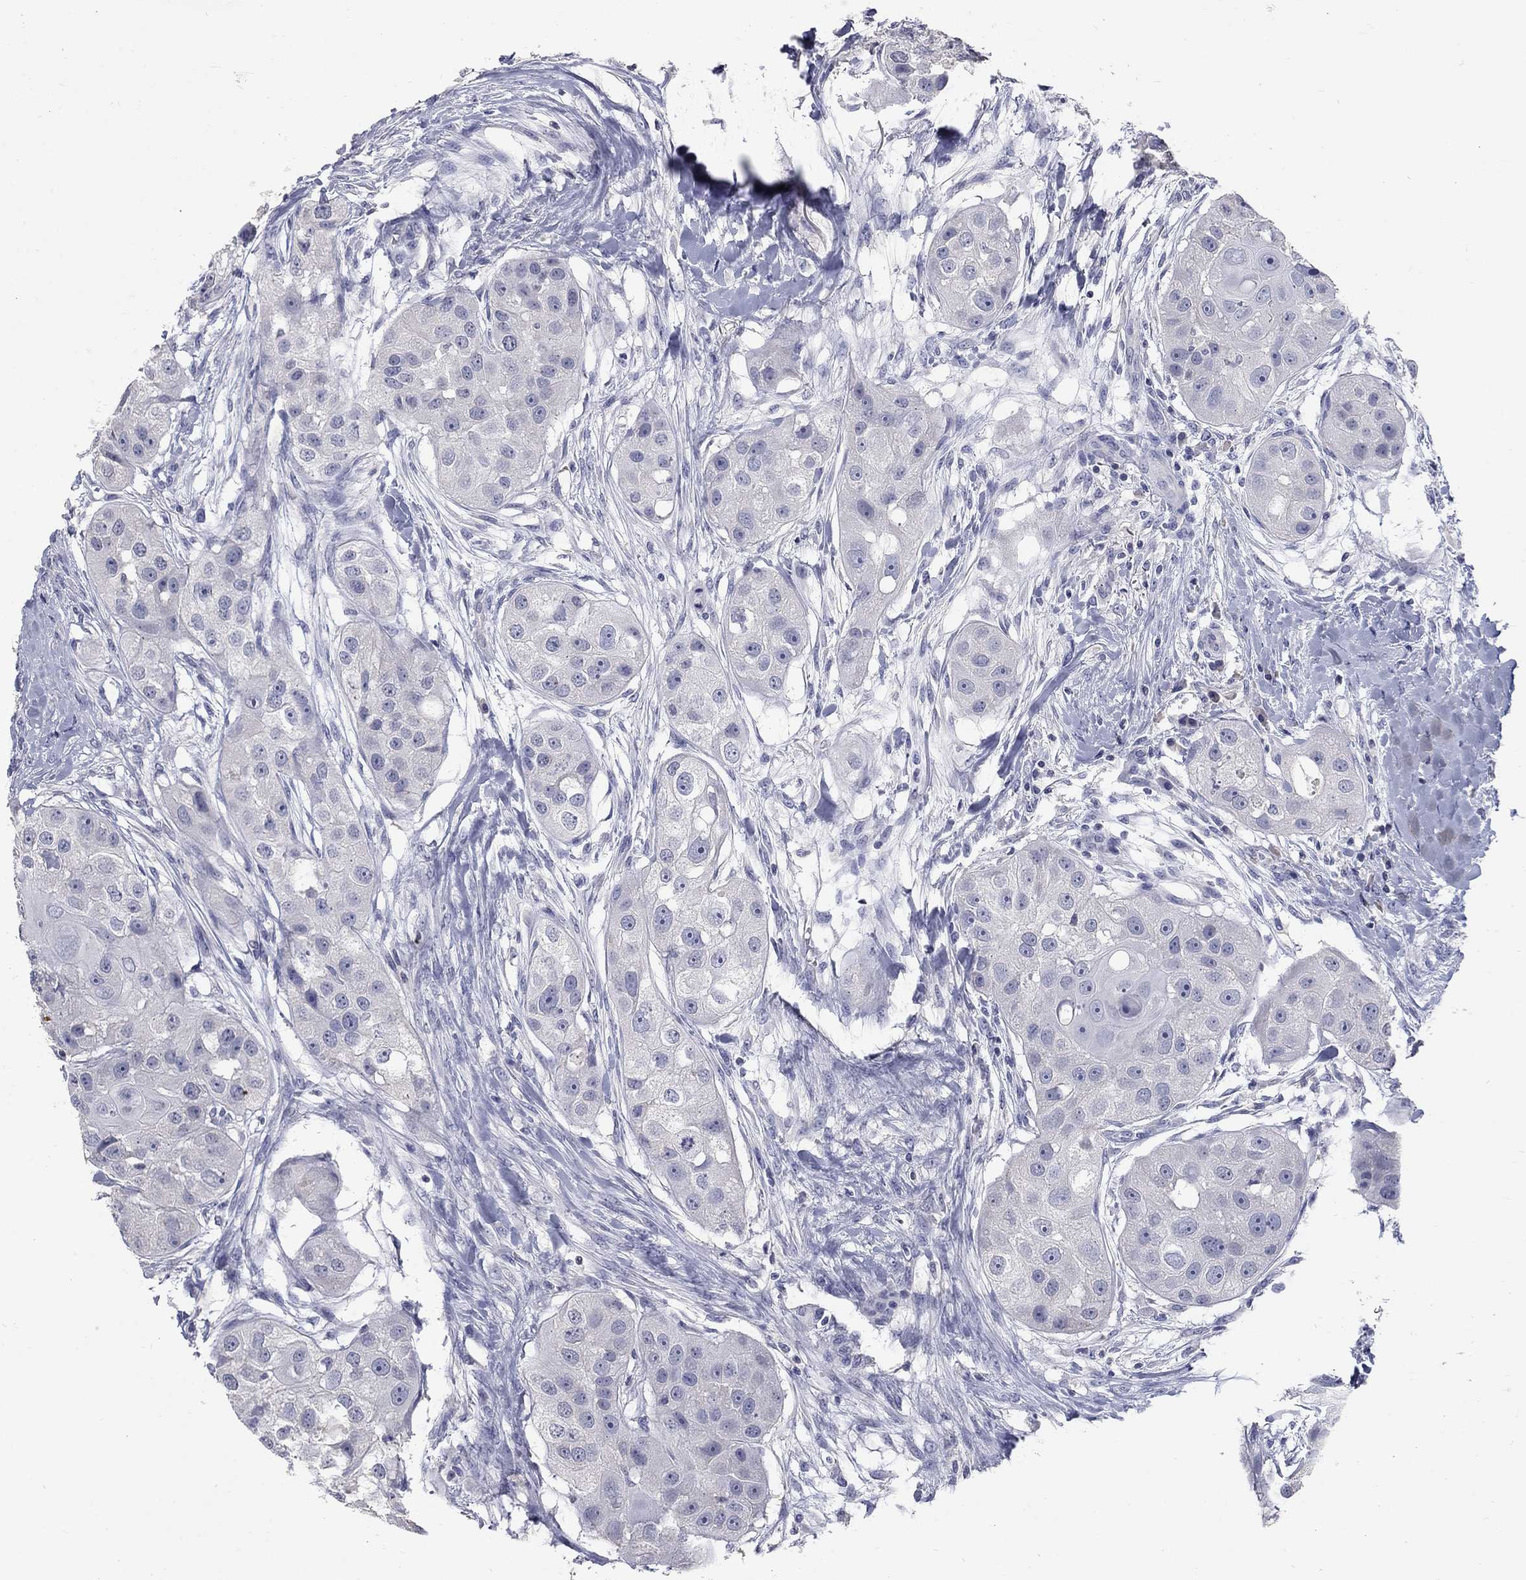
{"staining": {"intensity": "negative", "quantity": "none", "location": "none"}, "tissue": "head and neck cancer", "cell_type": "Tumor cells", "image_type": "cancer", "snomed": [{"axis": "morphology", "description": "Normal tissue, NOS"}, {"axis": "morphology", "description": "Squamous cell carcinoma, NOS"}, {"axis": "topography", "description": "Skeletal muscle"}, {"axis": "topography", "description": "Head-Neck"}], "caption": "Immunohistochemistry micrograph of head and neck cancer stained for a protein (brown), which displays no staining in tumor cells.", "gene": "PTH1R", "patient": {"sex": "male", "age": 51}}